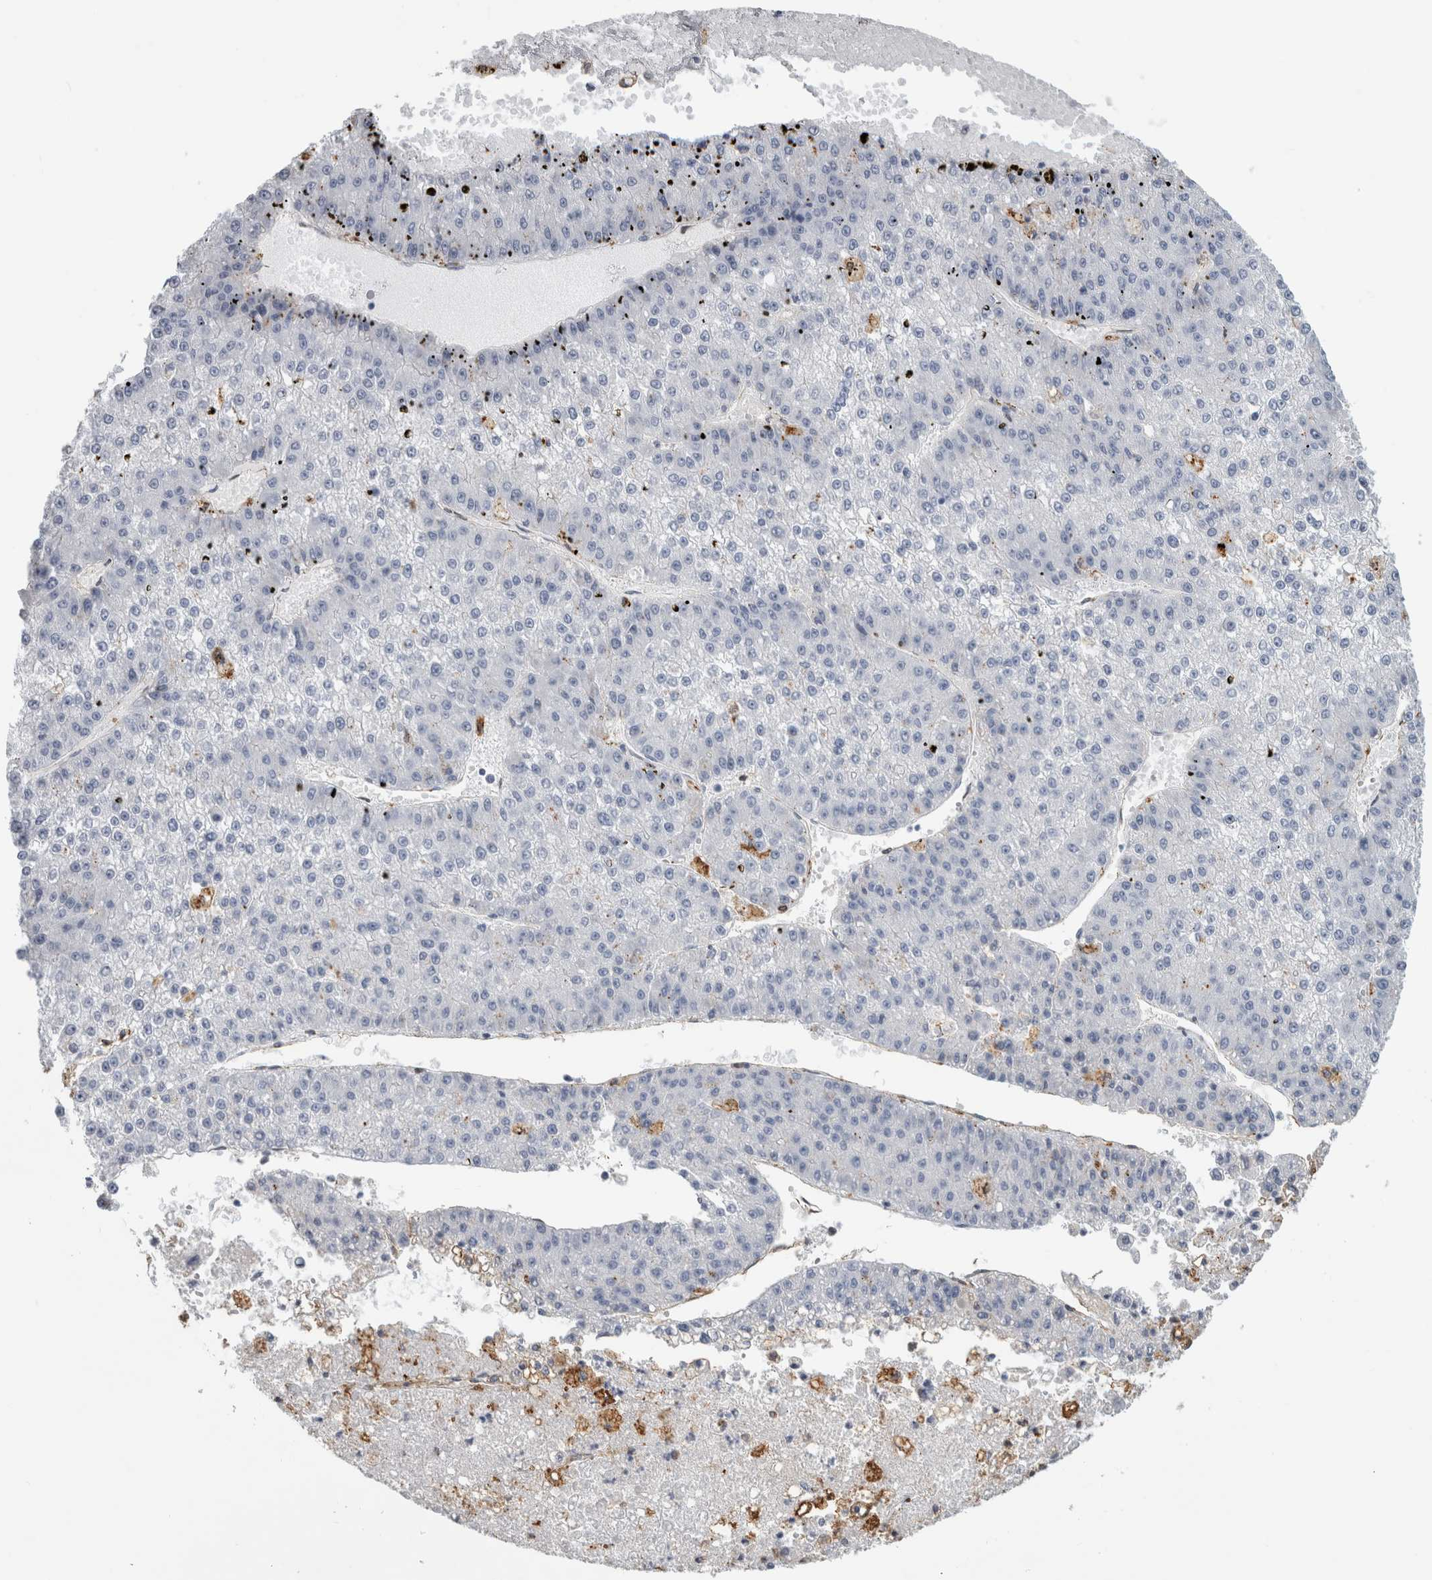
{"staining": {"intensity": "negative", "quantity": "none", "location": "none"}, "tissue": "liver cancer", "cell_type": "Tumor cells", "image_type": "cancer", "snomed": [{"axis": "morphology", "description": "Carcinoma, Hepatocellular, NOS"}, {"axis": "topography", "description": "Liver"}], "caption": "A histopathology image of human hepatocellular carcinoma (liver) is negative for staining in tumor cells.", "gene": "DNAJC24", "patient": {"sex": "female", "age": 73}}